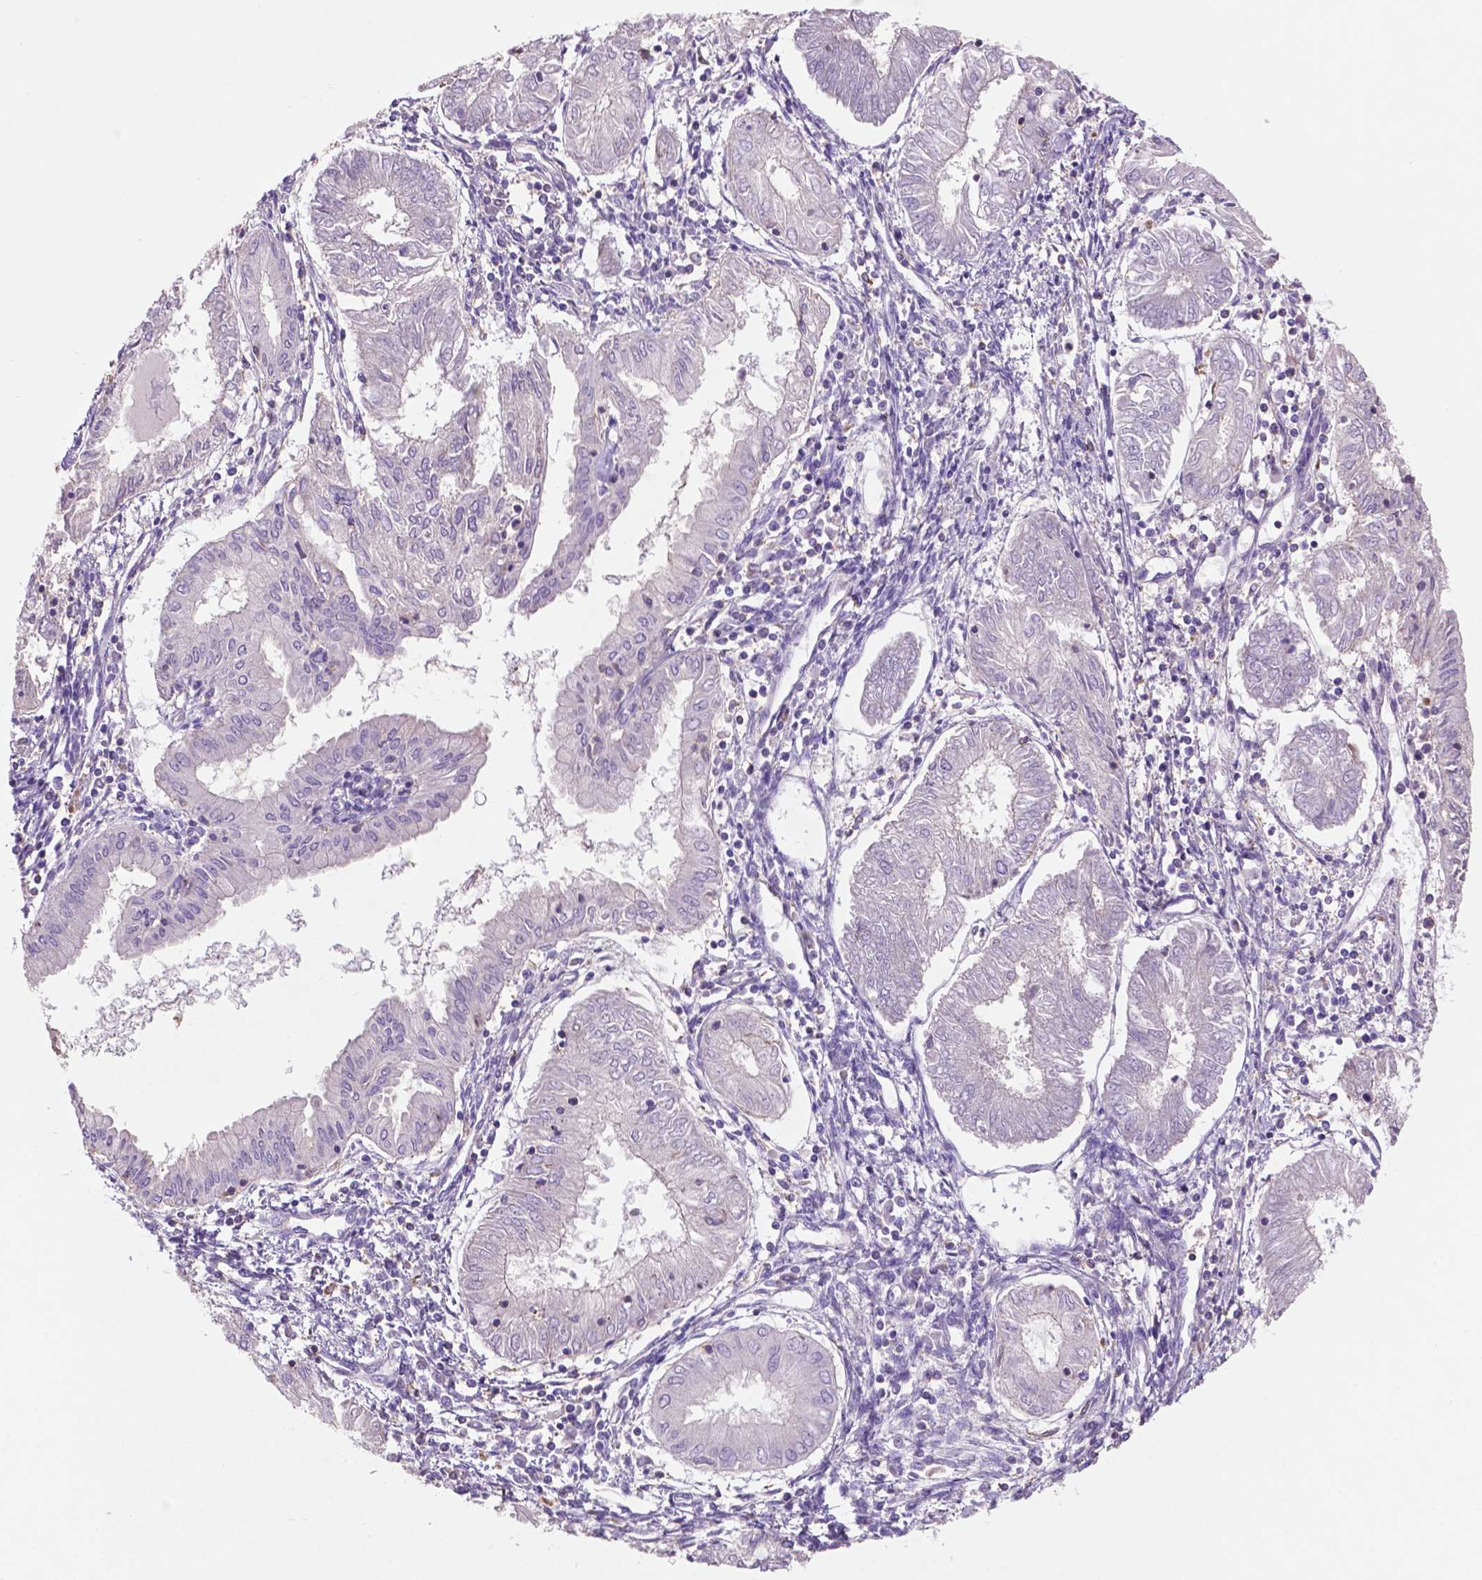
{"staining": {"intensity": "negative", "quantity": "none", "location": "none"}, "tissue": "endometrial cancer", "cell_type": "Tumor cells", "image_type": "cancer", "snomed": [{"axis": "morphology", "description": "Adenocarcinoma, NOS"}, {"axis": "topography", "description": "Endometrium"}], "caption": "IHC micrograph of human endometrial cancer (adenocarcinoma) stained for a protein (brown), which reveals no positivity in tumor cells.", "gene": "BMP4", "patient": {"sex": "female", "age": 68}}